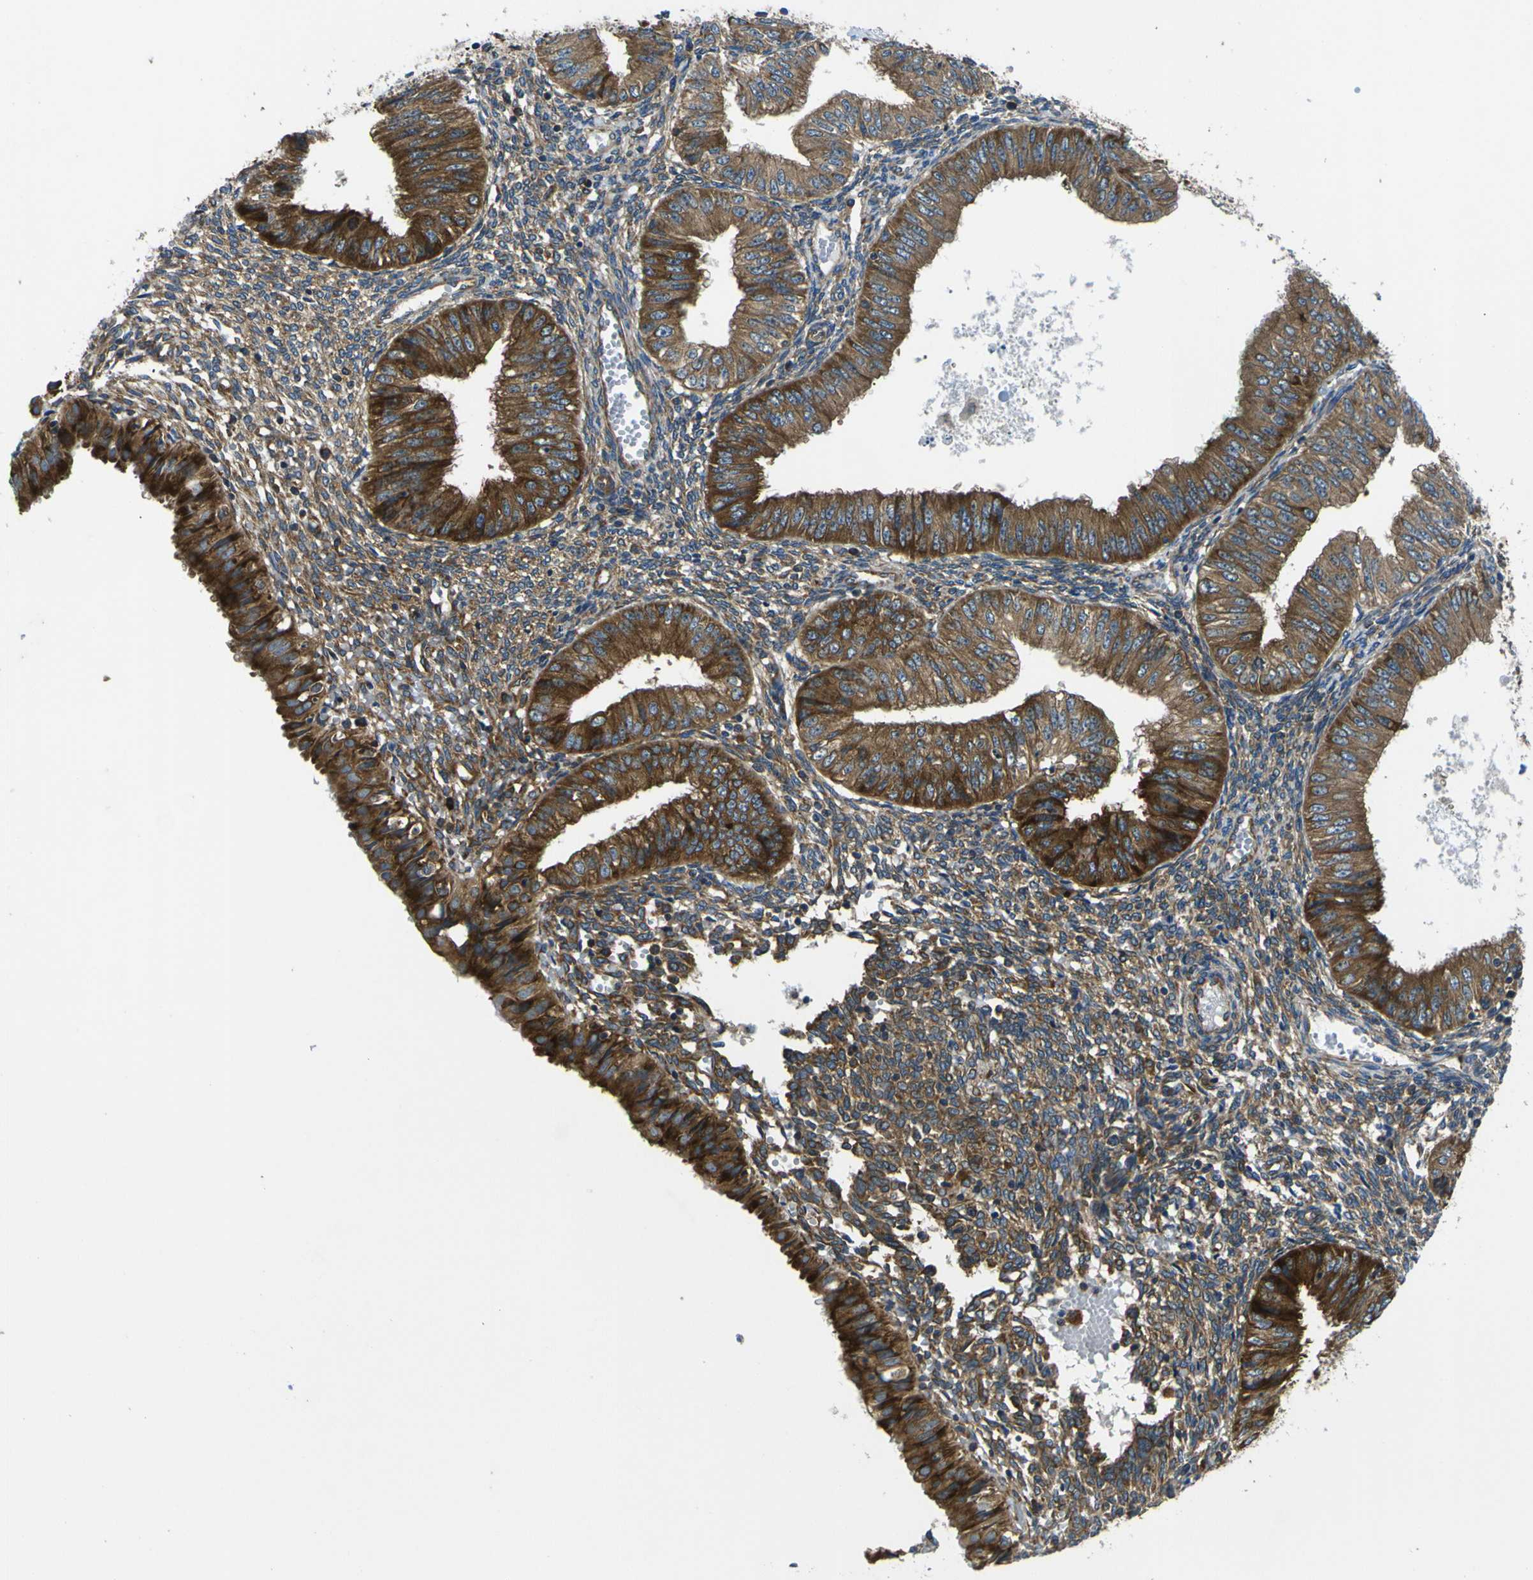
{"staining": {"intensity": "strong", "quantity": ">75%", "location": "cytoplasmic/membranous"}, "tissue": "endometrial cancer", "cell_type": "Tumor cells", "image_type": "cancer", "snomed": [{"axis": "morphology", "description": "Normal tissue, NOS"}, {"axis": "morphology", "description": "Adenocarcinoma, NOS"}, {"axis": "topography", "description": "Endometrium"}], "caption": "This is an image of IHC staining of endometrial cancer (adenocarcinoma), which shows strong expression in the cytoplasmic/membranous of tumor cells.", "gene": "RPSA", "patient": {"sex": "female", "age": 53}}